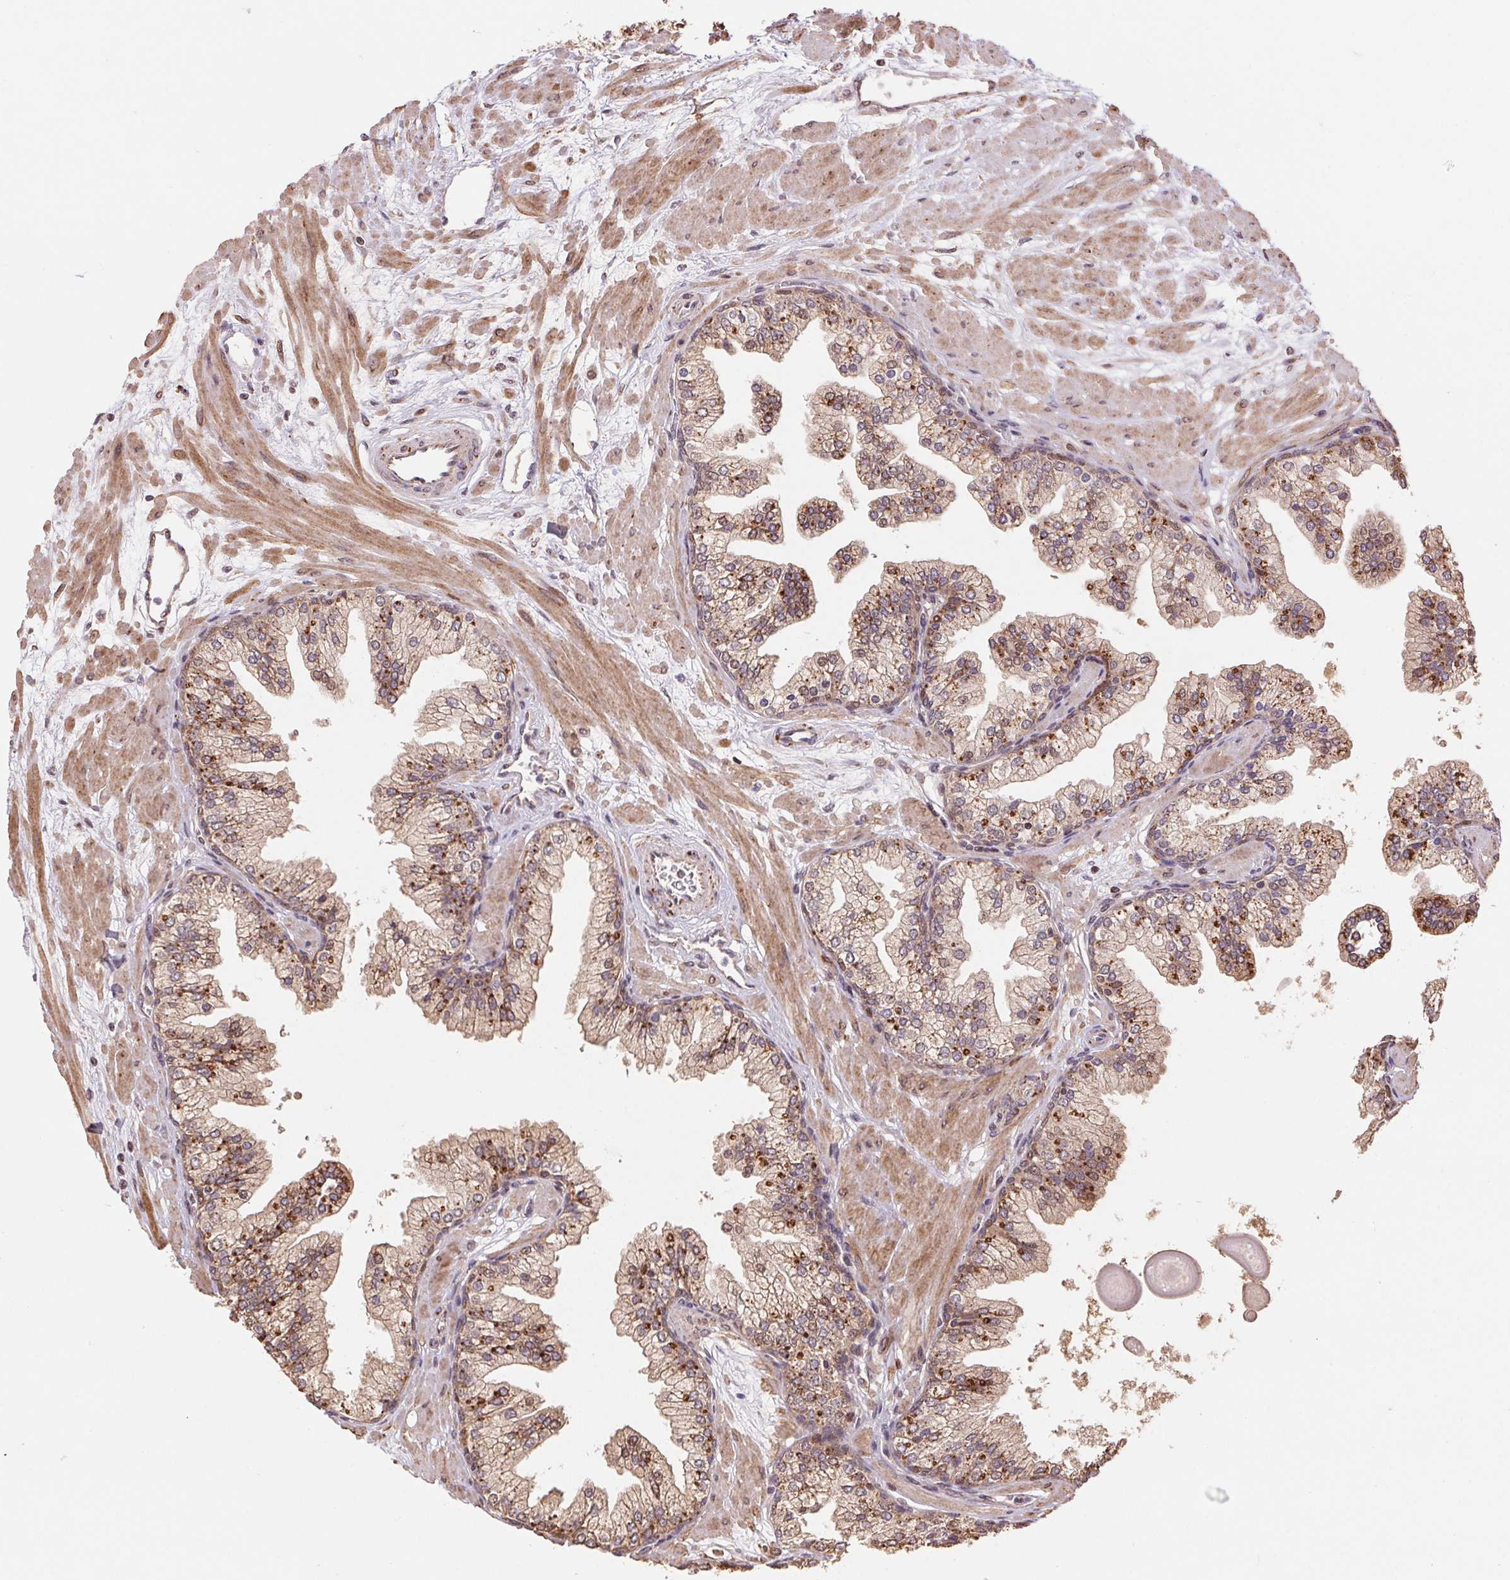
{"staining": {"intensity": "moderate", "quantity": ">75%", "location": "cytoplasmic/membranous"}, "tissue": "prostate", "cell_type": "Glandular cells", "image_type": "normal", "snomed": [{"axis": "morphology", "description": "Normal tissue, NOS"}, {"axis": "topography", "description": "Prostate"}, {"axis": "topography", "description": "Peripheral nerve tissue"}], "caption": "Benign prostate was stained to show a protein in brown. There is medium levels of moderate cytoplasmic/membranous positivity in about >75% of glandular cells.", "gene": "PDHA1", "patient": {"sex": "male", "age": 61}}